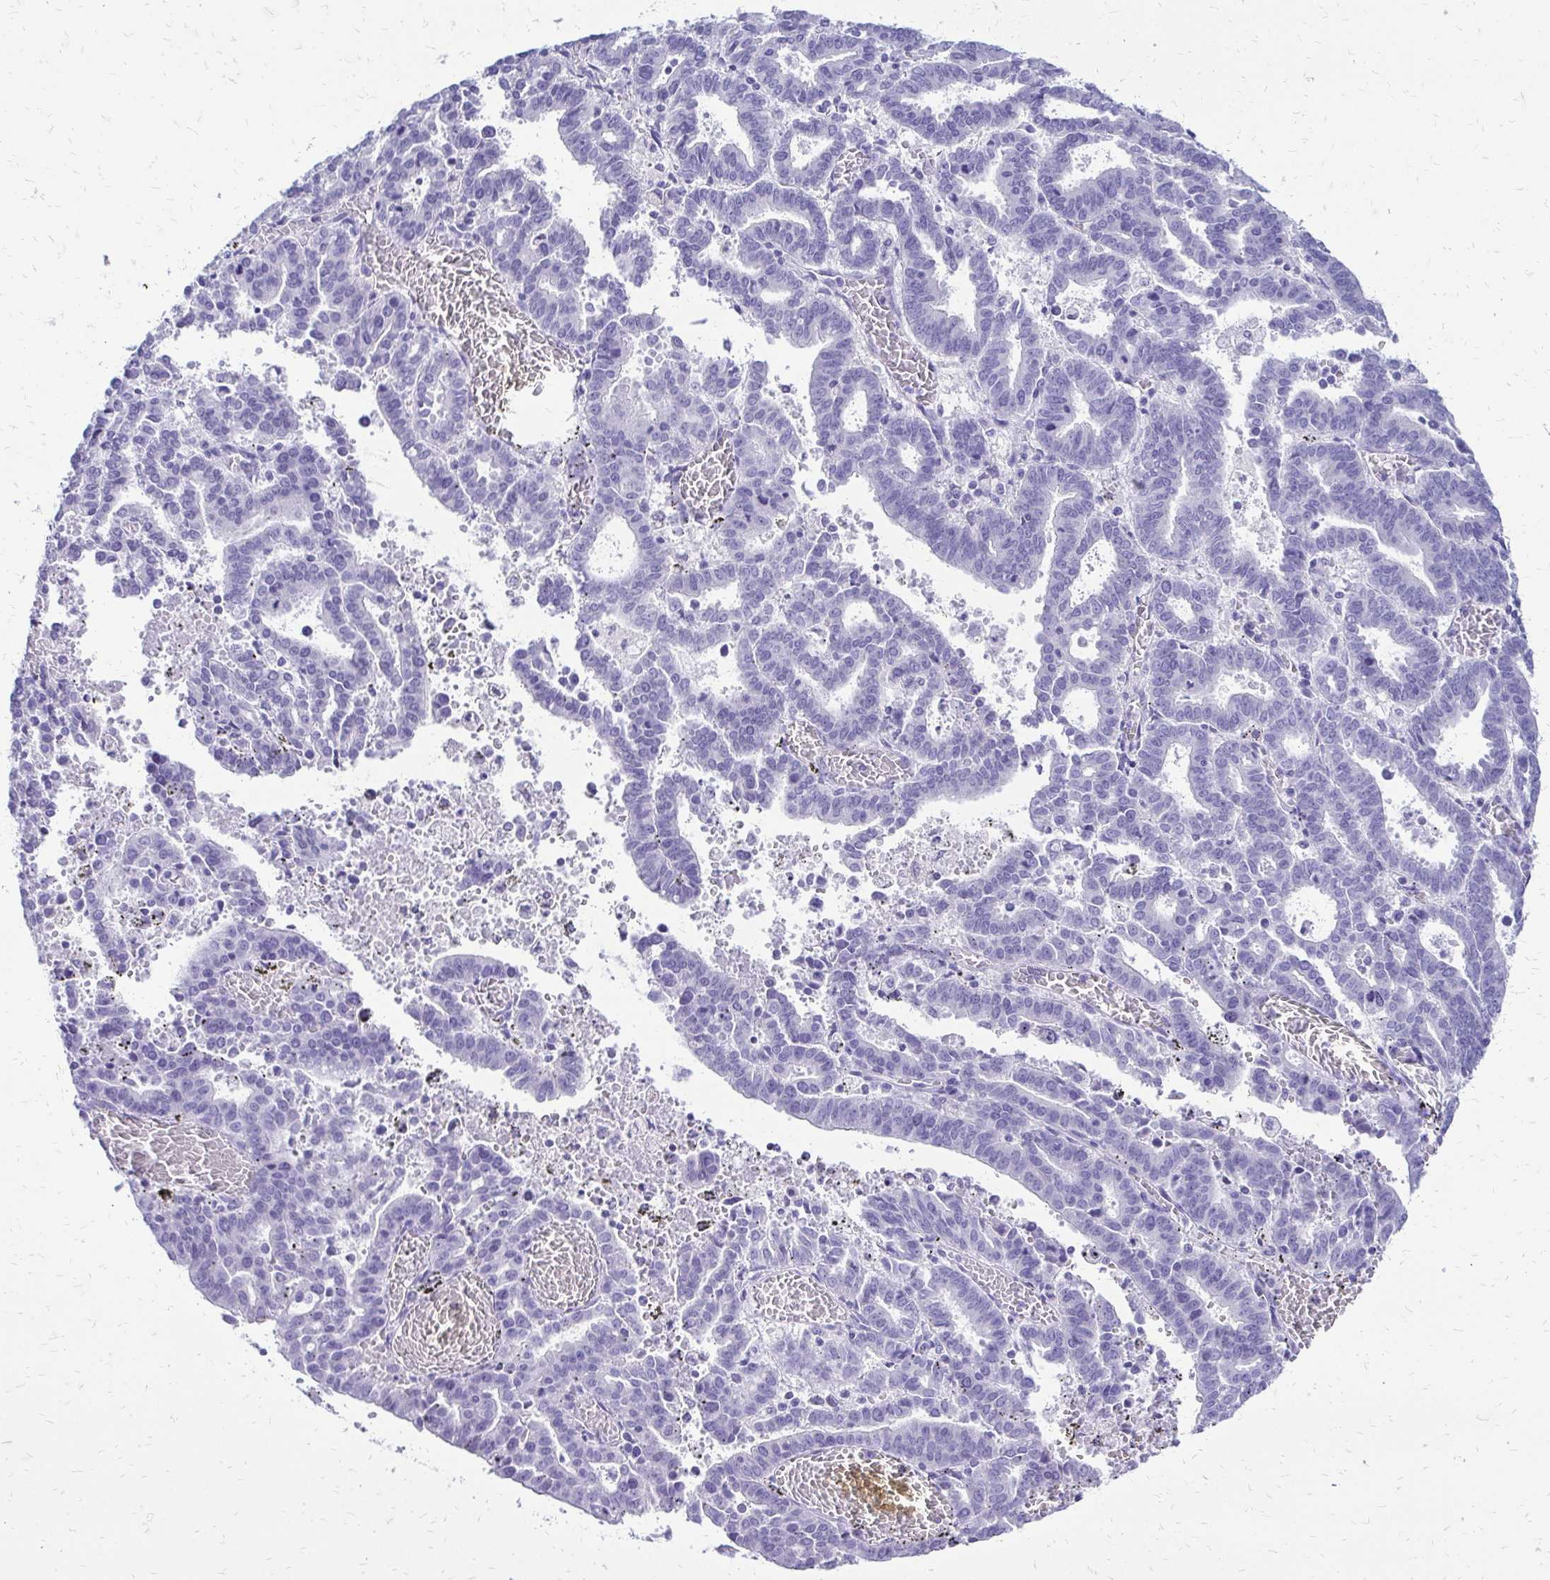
{"staining": {"intensity": "negative", "quantity": "none", "location": "none"}, "tissue": "endometrial cancer", "cell_type": "Tumor cells", "image_type": "cancer", "snomed": [{"axis": "morphology", "description": "Adenocarcinoma, NOS"}, {"axis": "topography", "description": "Uterus"}], "caption": "The histopathology image shows no staining of tumor cells in adenocarcinoma (endometrial).", "gene": "SLC32A1", "patient": {"sex": "female", "age": 83}}